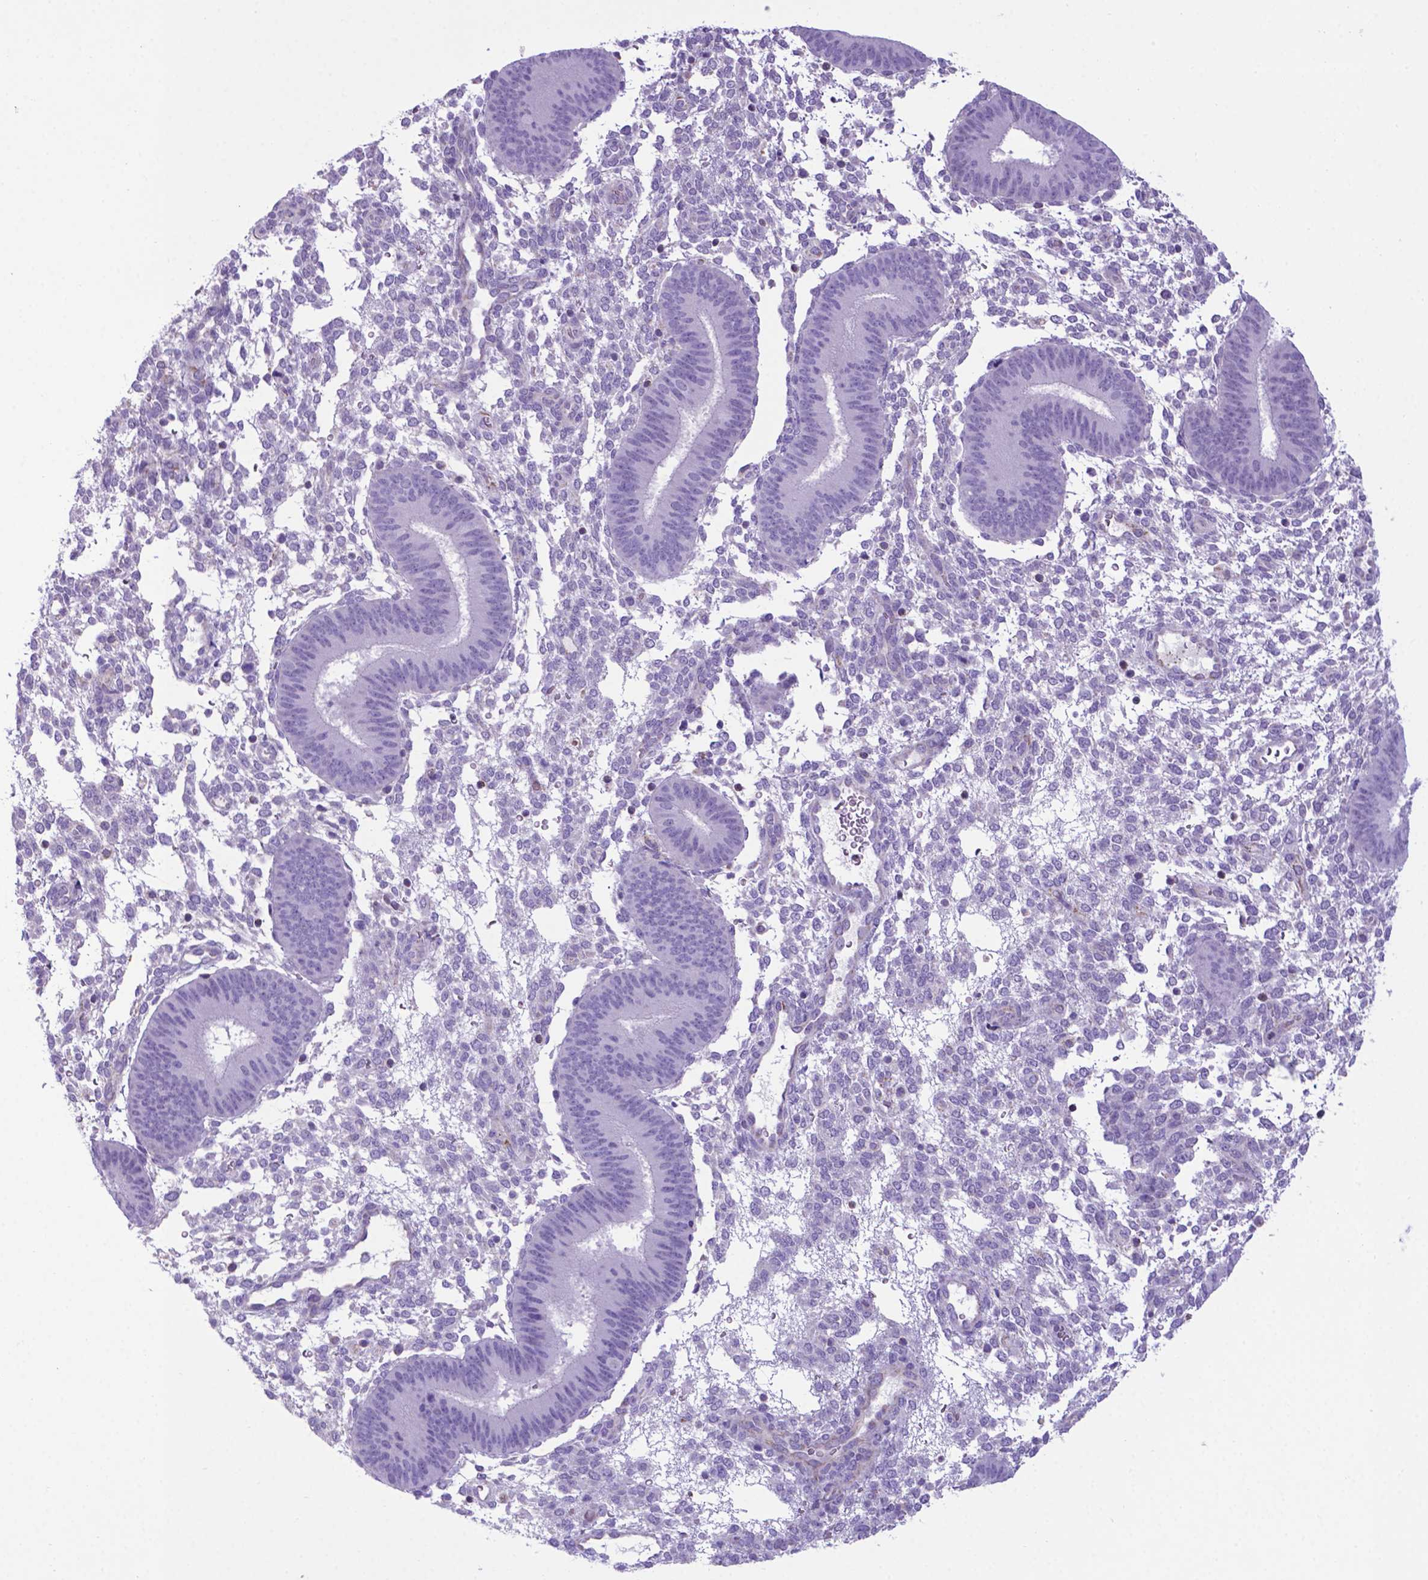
{"staining": {"intensity": "negative", "quantity": "none", "location": "none"}, "tissue": "endometrium", "cell_type": "Cells in endometrial stroma", "image_type": "normal", "snomed": [{"axis": "morphology", "description": "Normal tissue, NOS"}, {"axis": "topography", "description": "Endometrium"}], "caption": "The histopathology image reveals no significant expression in cells in endometrial stroma of endometrium. The staining was performed using DAB (3,3'-diaminobenzidine) to visualize the protein expression in brown, while the nuclei were stained in blue with hematoxylin (Magnification: 20x).", "gene": "POU3F3", "patient": {"sex": "female", "age": 39}}